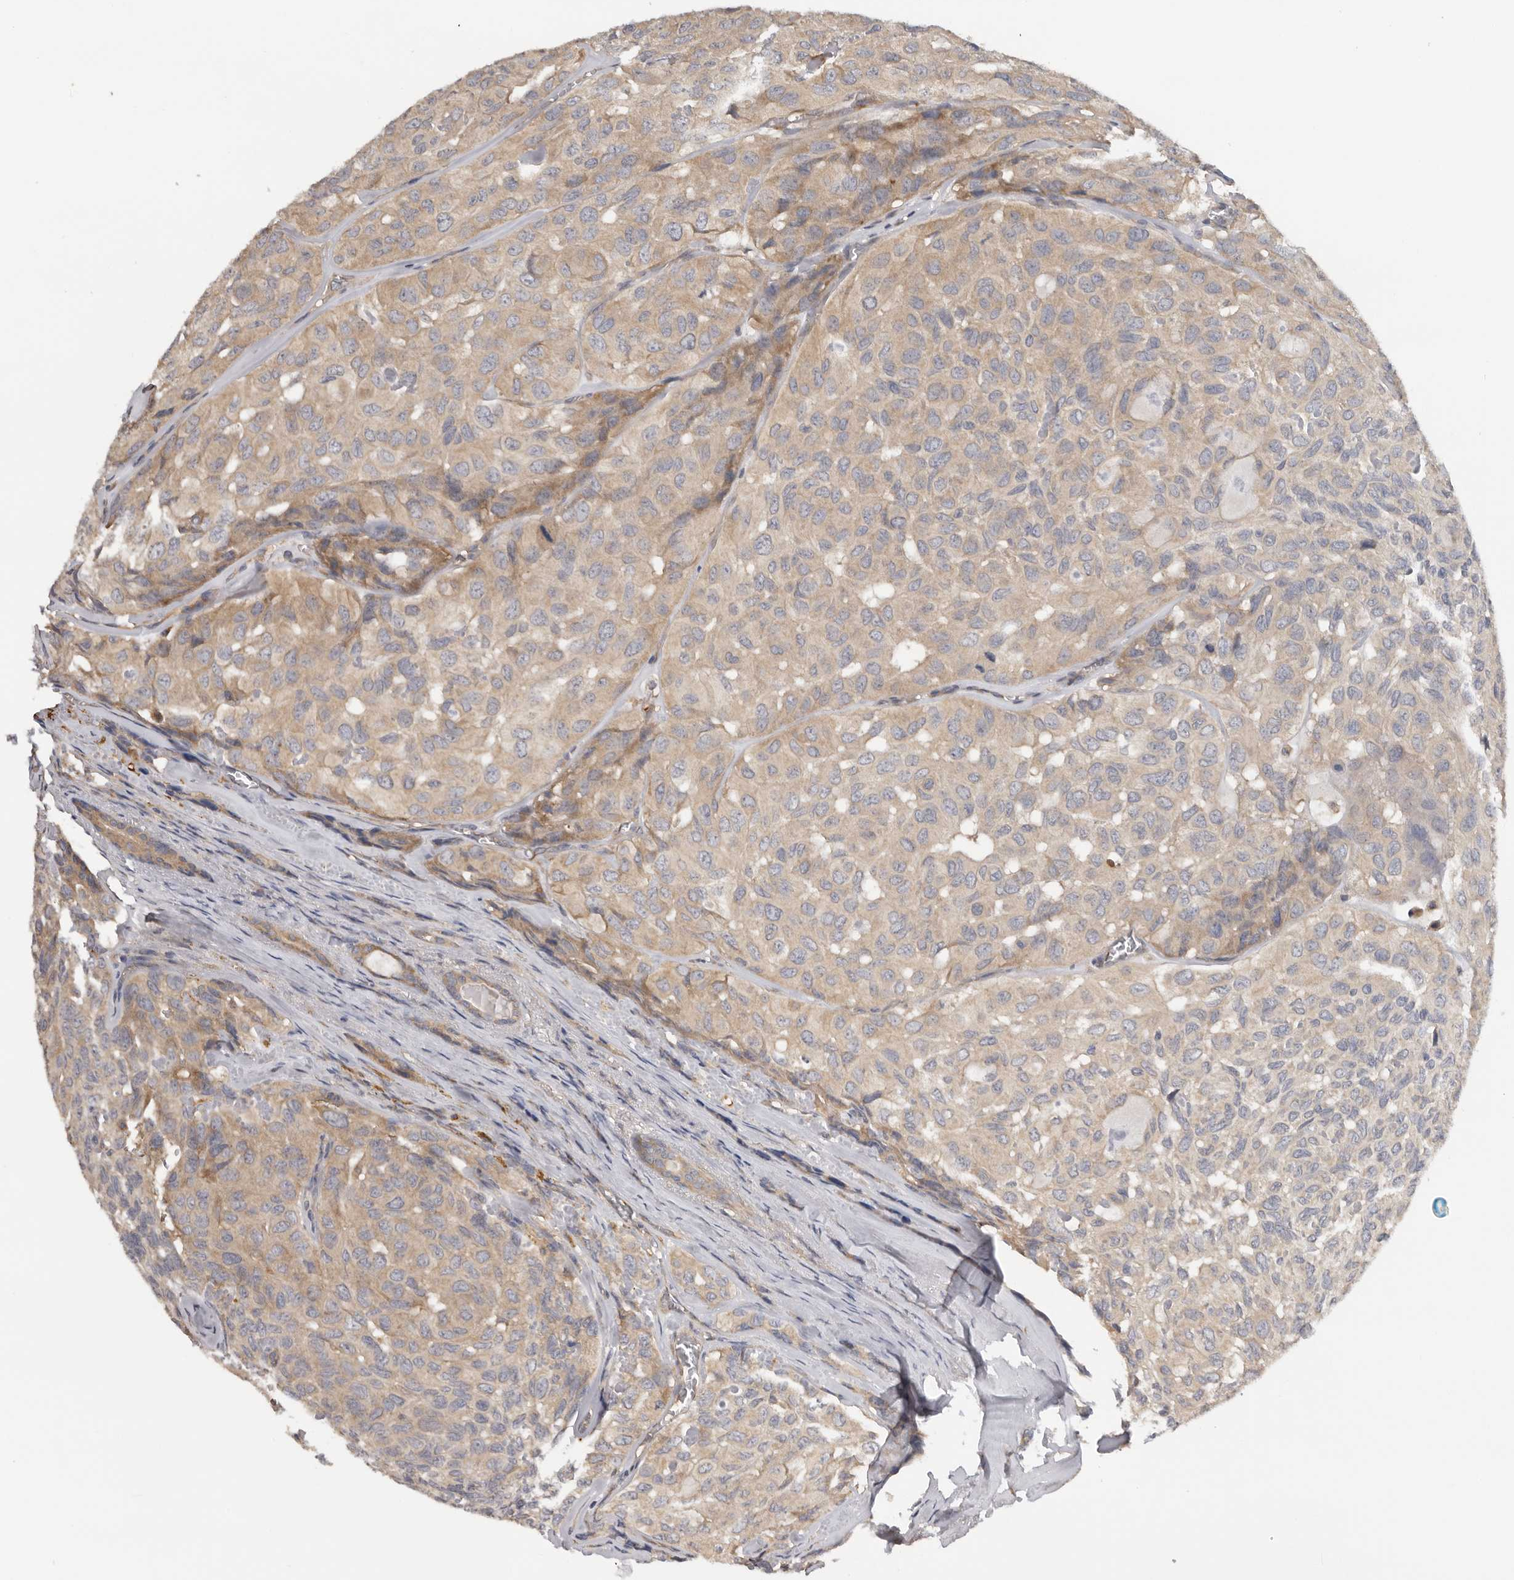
{"staining": {"intensity": "moderate", "quantity": ">75%", "location": "cytoplasmic/membranous"}, "tissue": "head and neck cancer", "cell_type": "Tumor cells", "image_type": "cancer", "snomed": [{"axis": "morphology", "description": "Adenocarcinoma, NOS"}, {"axis": "topography", "description": "Salivary gland, NOS"}, {"axis": "topography", "description": "Head-Neck"}], "caption": "Immunohistochemistry (DAB (3,3'-diaminobenzidine)) staining of adenocarcinoma (head and neck) reveals moderate cytoplasmic/membranous protein staining in about >75% of tumor cells.", "gene": "PPP1R42", "patient": {"sex": "female", "age": 76}}